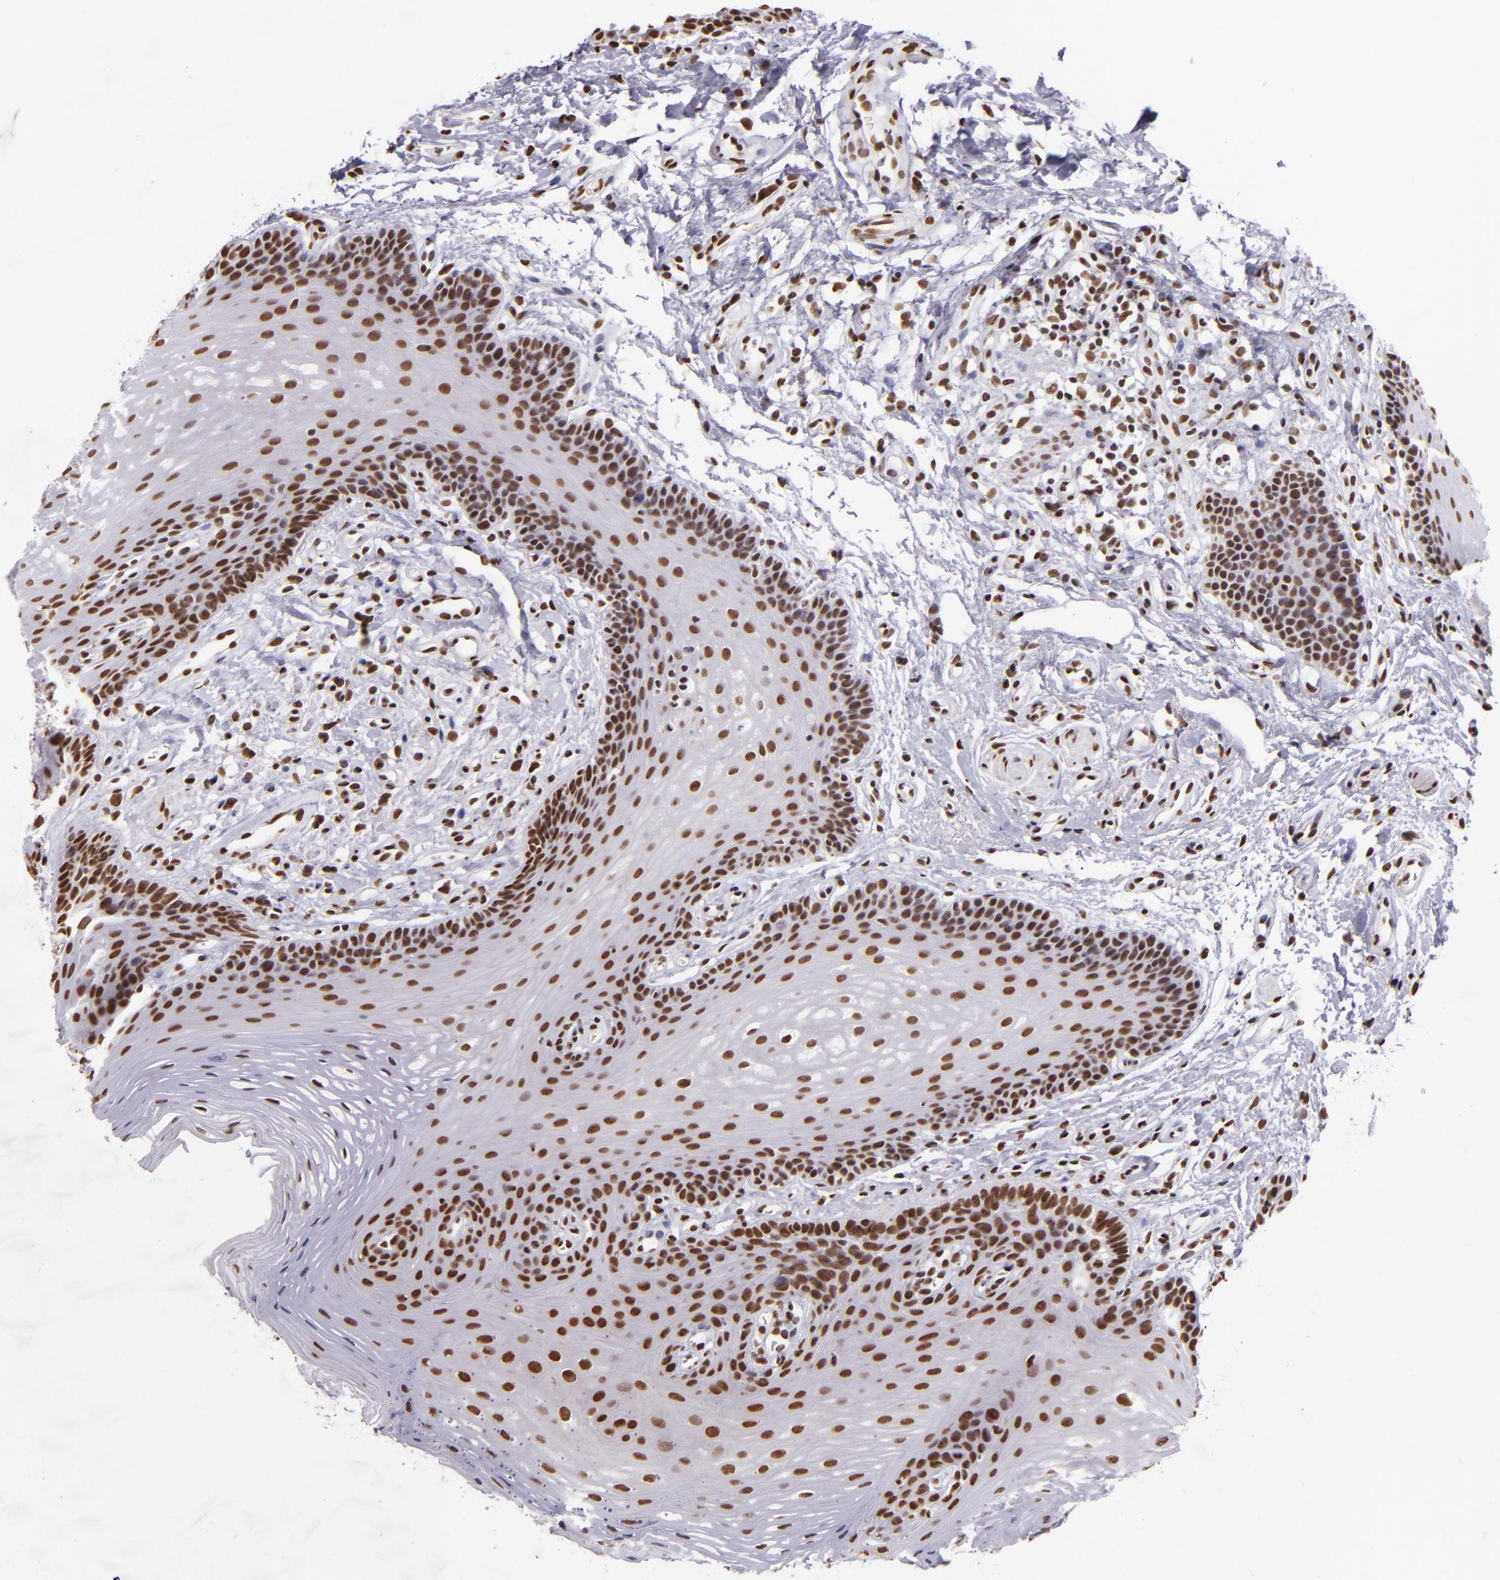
{"staining": {"intensity": "moderate", "quantity": ">75%", "location": "nuclear"}, "tissue": "oral mucosa", "cell_type": "Squamous epithelial cells", "image_type": "normal", "snomed": [{"axis": "morphology", "description": "Normal tissue, NOS"}, {"axis": "topography", "description": "Oral tissue"}], "caption": "The micrograph shows a brown stain indicating the presence of a protein in the nuclear of squamous epithelial cells in oral mucosa.", "gene": "PAPOLA", "patient": {"sex": "male", "age": 62}}